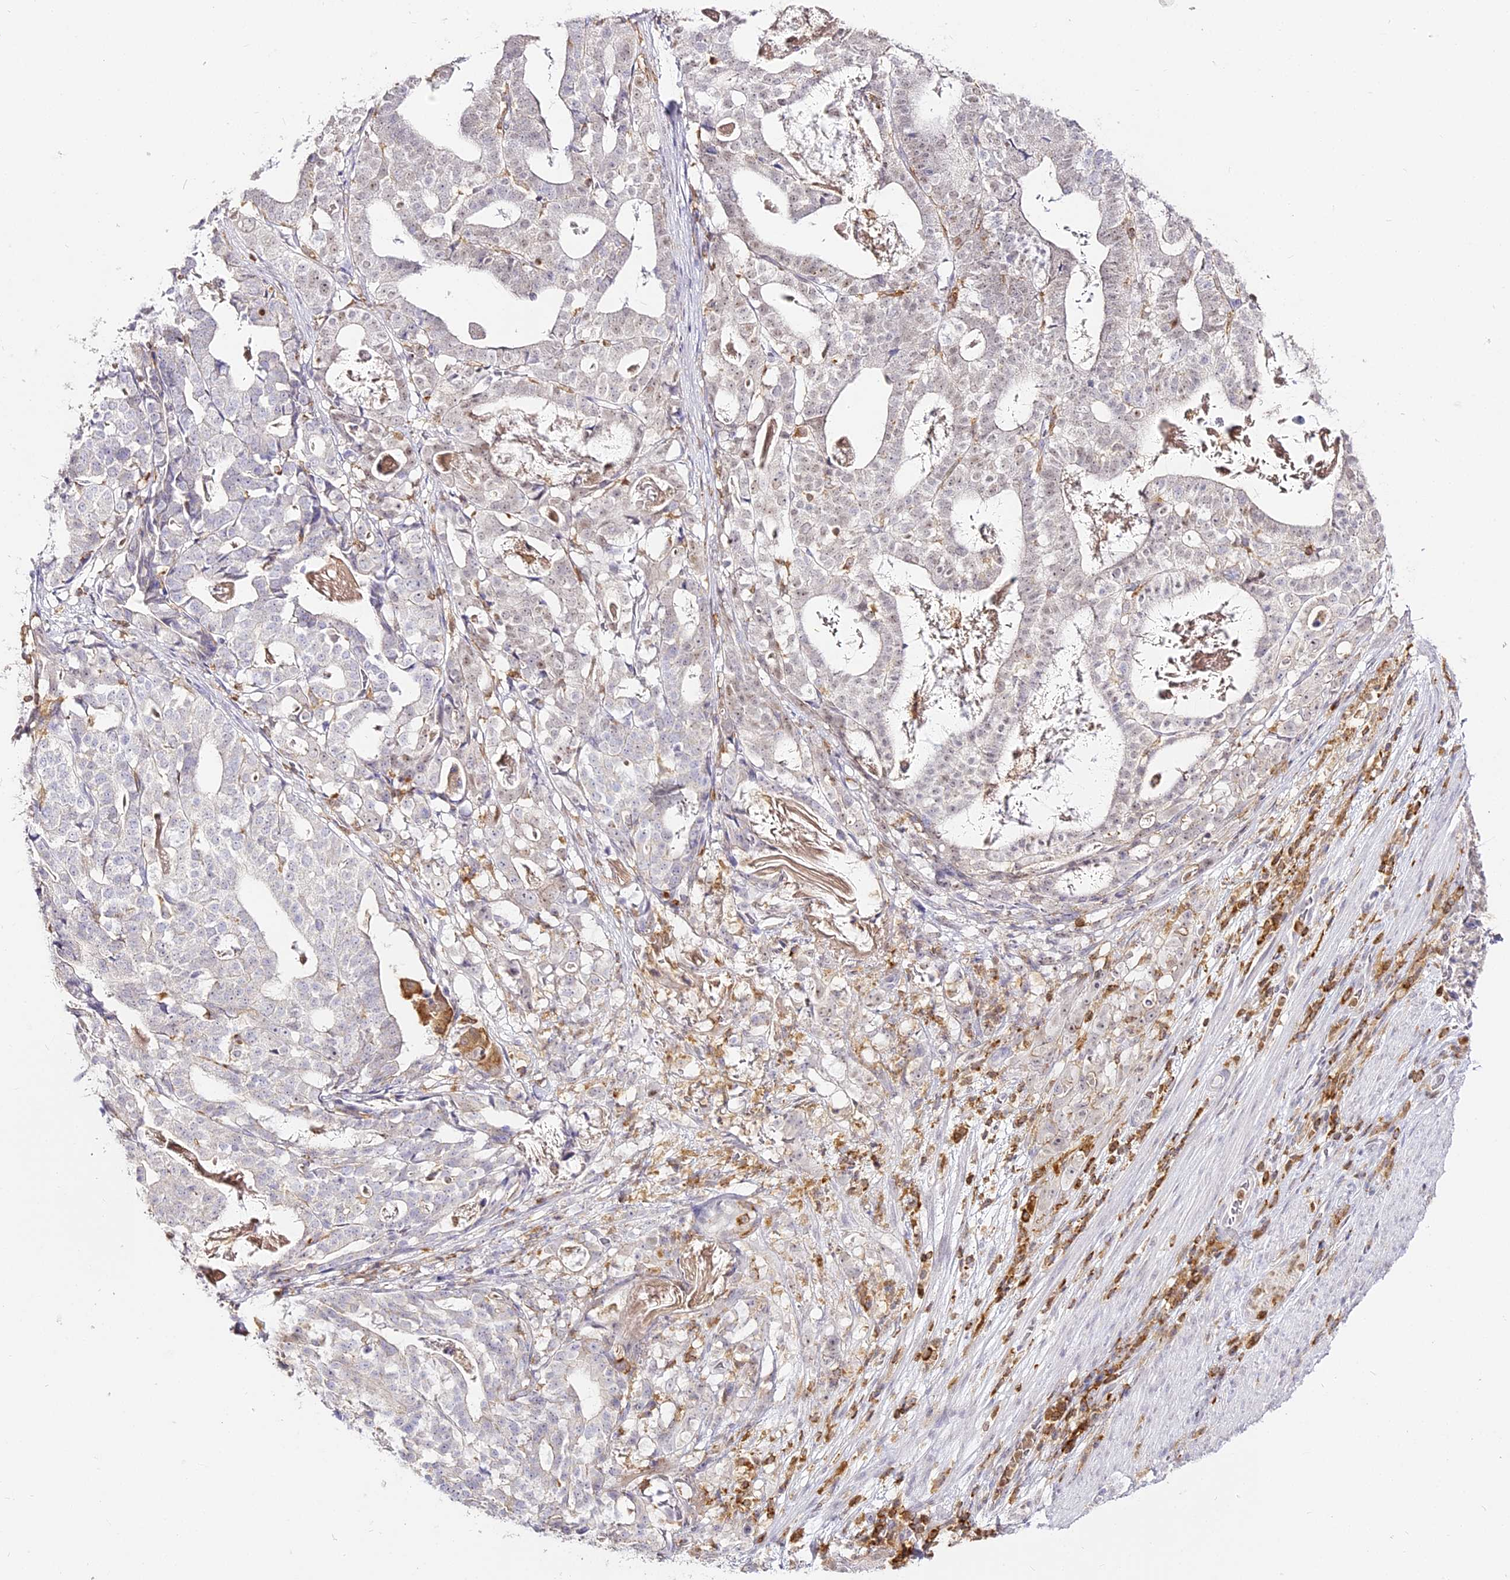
{"staining": {"intensity": "negative", "quantity": "none", "location": "none"}, "tissue": "stomach cancer", "cell_type": "Tumor cells", "image_type": "cancer", "snomed": [{"axis": "morphology", "description": "Adenocarcinoma, NOS"}, {"axis": "topography", "description": "Stomach"}], "caption": "Immunohistochemistry photomicrograph of neoplastic tissue: human adenocarcinoma (stomach) stained with DAB shows no significant protein positivity in tumor cells.", "gene": "DOCK2", "patient": {"sex": "male", "age": 48}}